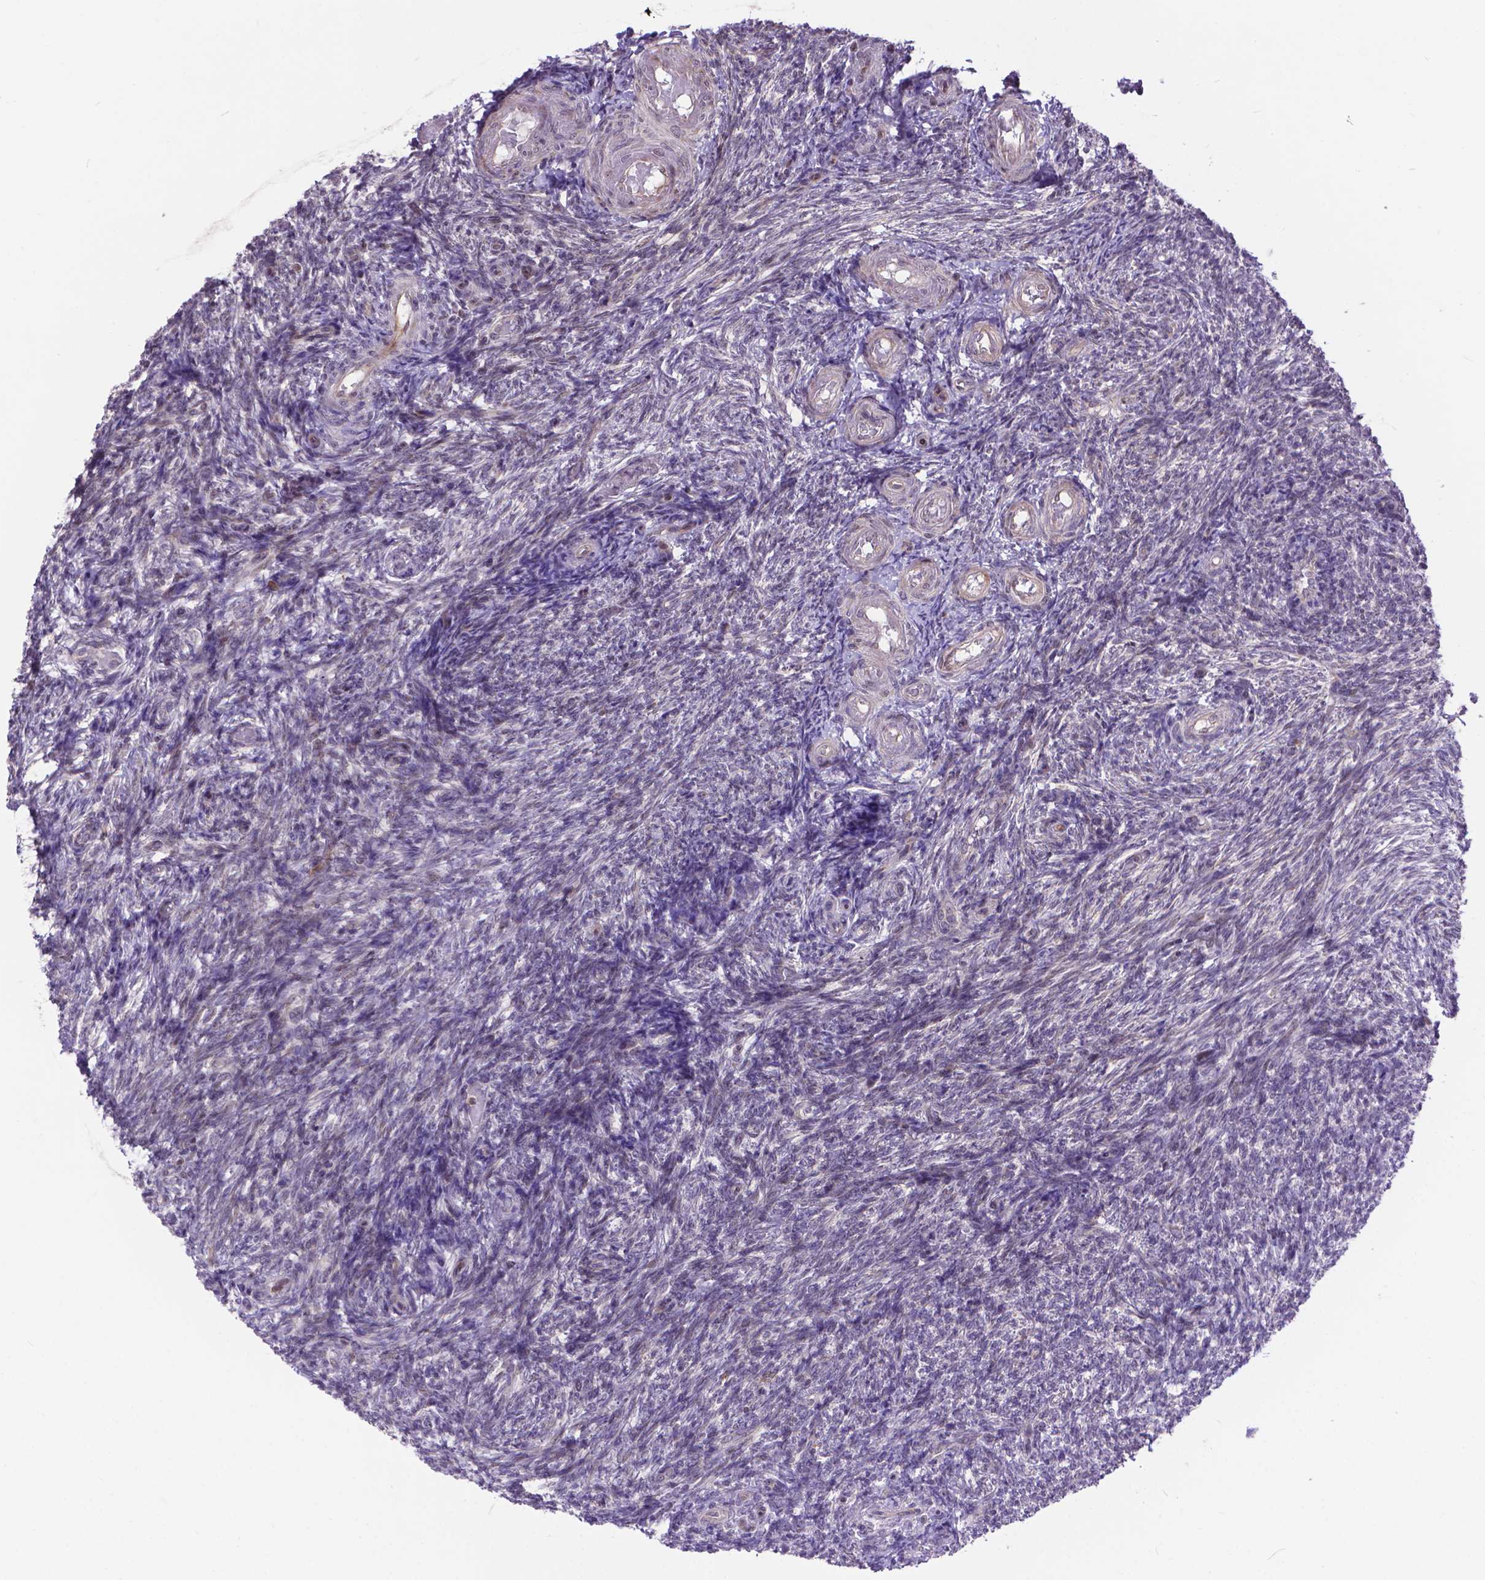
{"staining": {"intensity": "moderate", "quantity": "25%-75%", "location": "cytoplasmic/membranous"}, "tissue": "ovary", "cell_type": "Follicle cells", "image_type": "normal", "snomed": [{"axis": "morphology", "description": "Normal tissue, NOS"}, {"axis": "topography", "description": "Ovary"}], "caption": "Protein staining displays moderate cytoplasmic/membranous expression in approximately 25%-75% of follicle cells in benign ovary.", "gene": "TMEM135", "patient": {"sex": "female", "age": 39}}